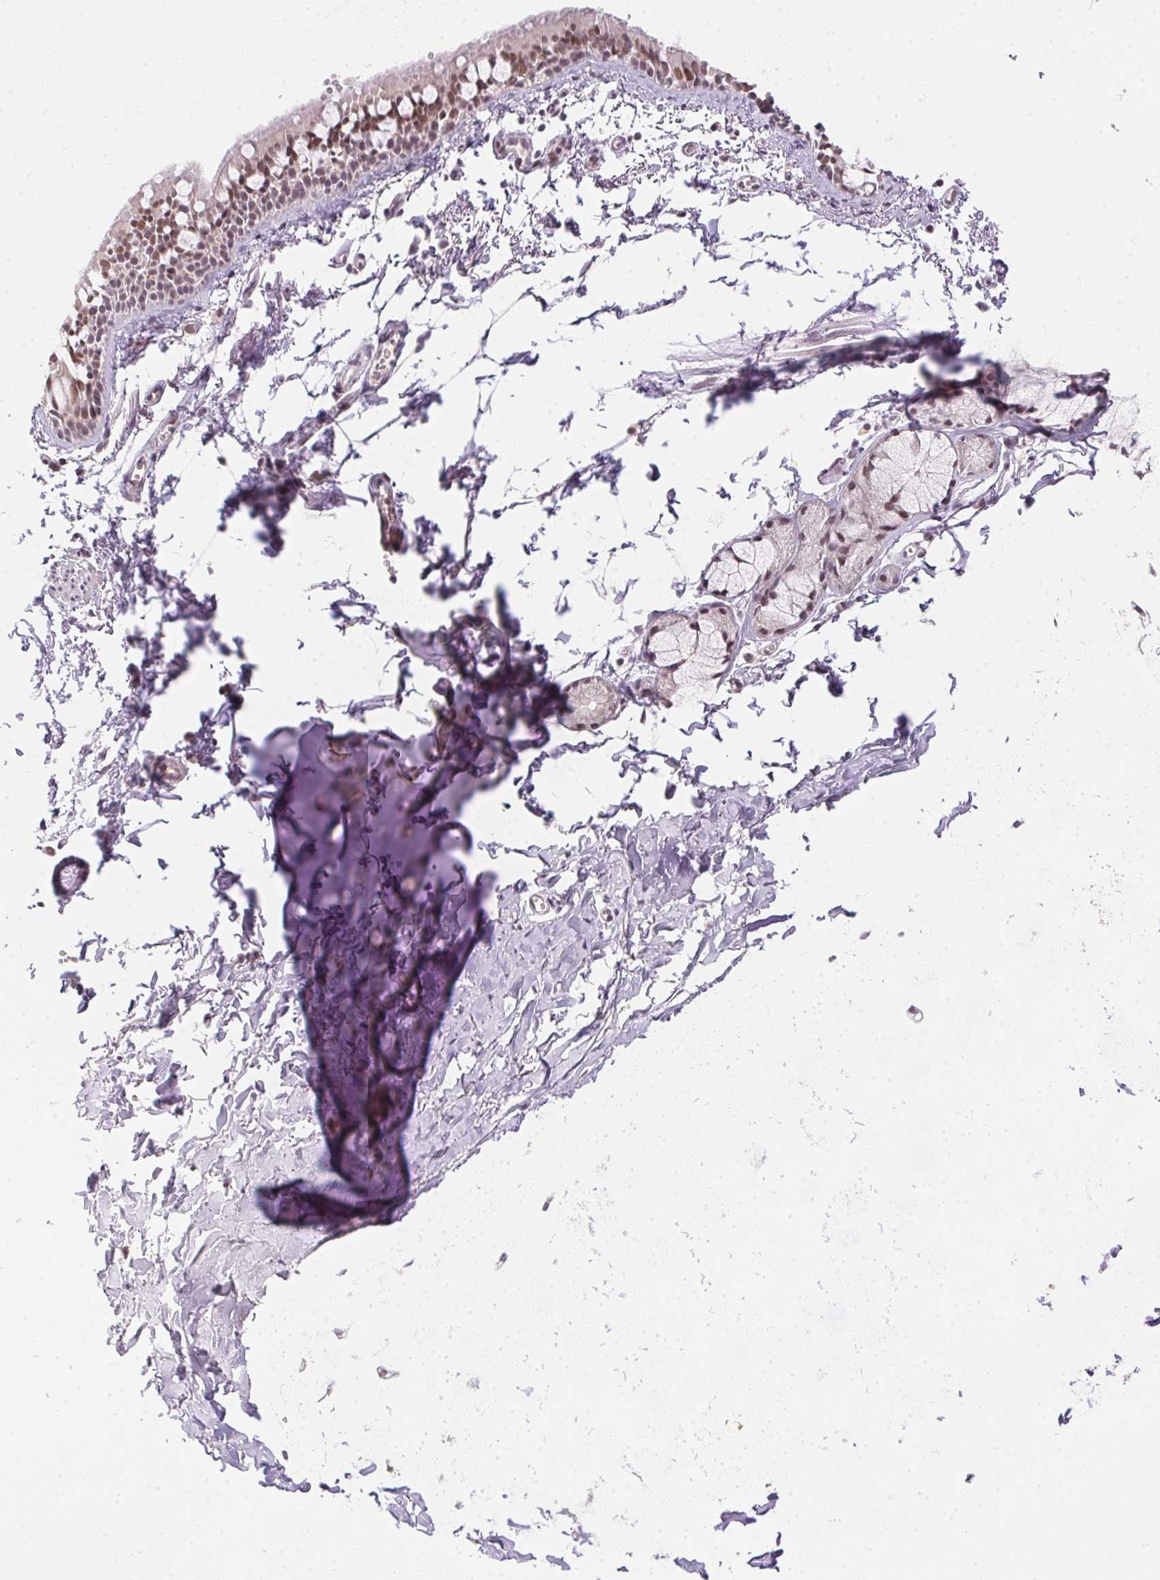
{"staining": {"intensity": "moderate", "quantity": ">75%", "location": "nuclear"}, "tissue": "bronchus", "cell_type": "Respiratory epithelial cells", "image_type": "normal", "snomed": [{"axis": "morphology", "description": "Normal tissue, NOS"}, {"axis": "topography", "description": "Bronchus"}], "caption": "Immunohistochemical staining of normal bronchus demonstrates >75% levels of moderate nuclear protein positivity in about >75% of respiratory epithelial cells.", "gene": "KDM4D", "patient": {"sex": "female", "age": 59}}